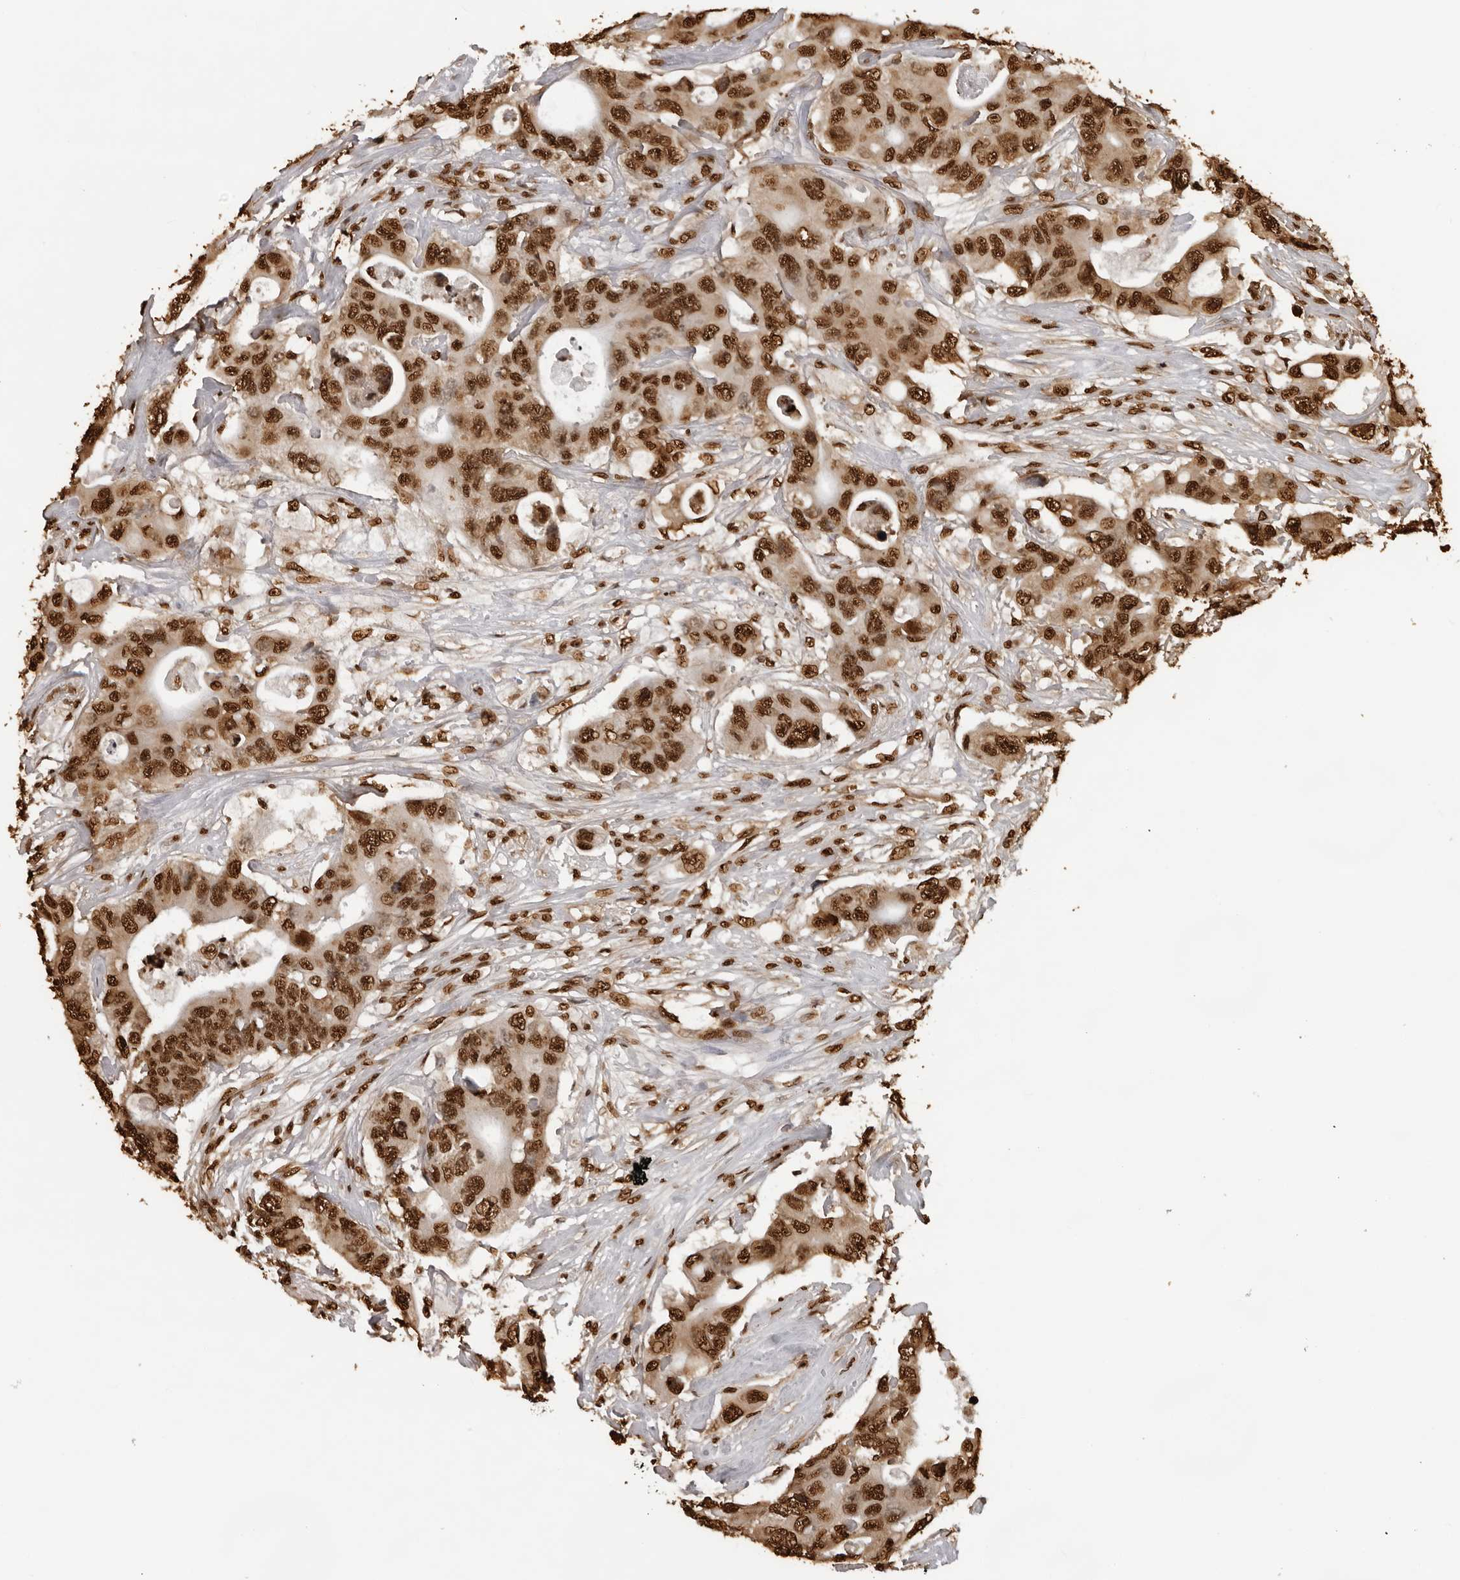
{"staining": {"intensity": "strong", "quantity": ">75%", "location": "nuclear"}, "tissue": "colorectal cancer", "cell_type": "Tumor cells", "image_type": "cancer", "snomed": [{"axis": "morphology", "description": "Adenocarcinoma, NOS"}, {"axis": "topography", "description": "Colon"}], "caption": "Tumor cells show strong nuclear positivity in about >75% of cells in adenocarcinoma (colorectal). The staining was performed using DAB to visualize the protein expression in brown, while the nuclei were stained in blue with hematoxylin (Magnification: 20x).", "gene": "ZFP91", "patient": {"sex": "female", "age": 46}}